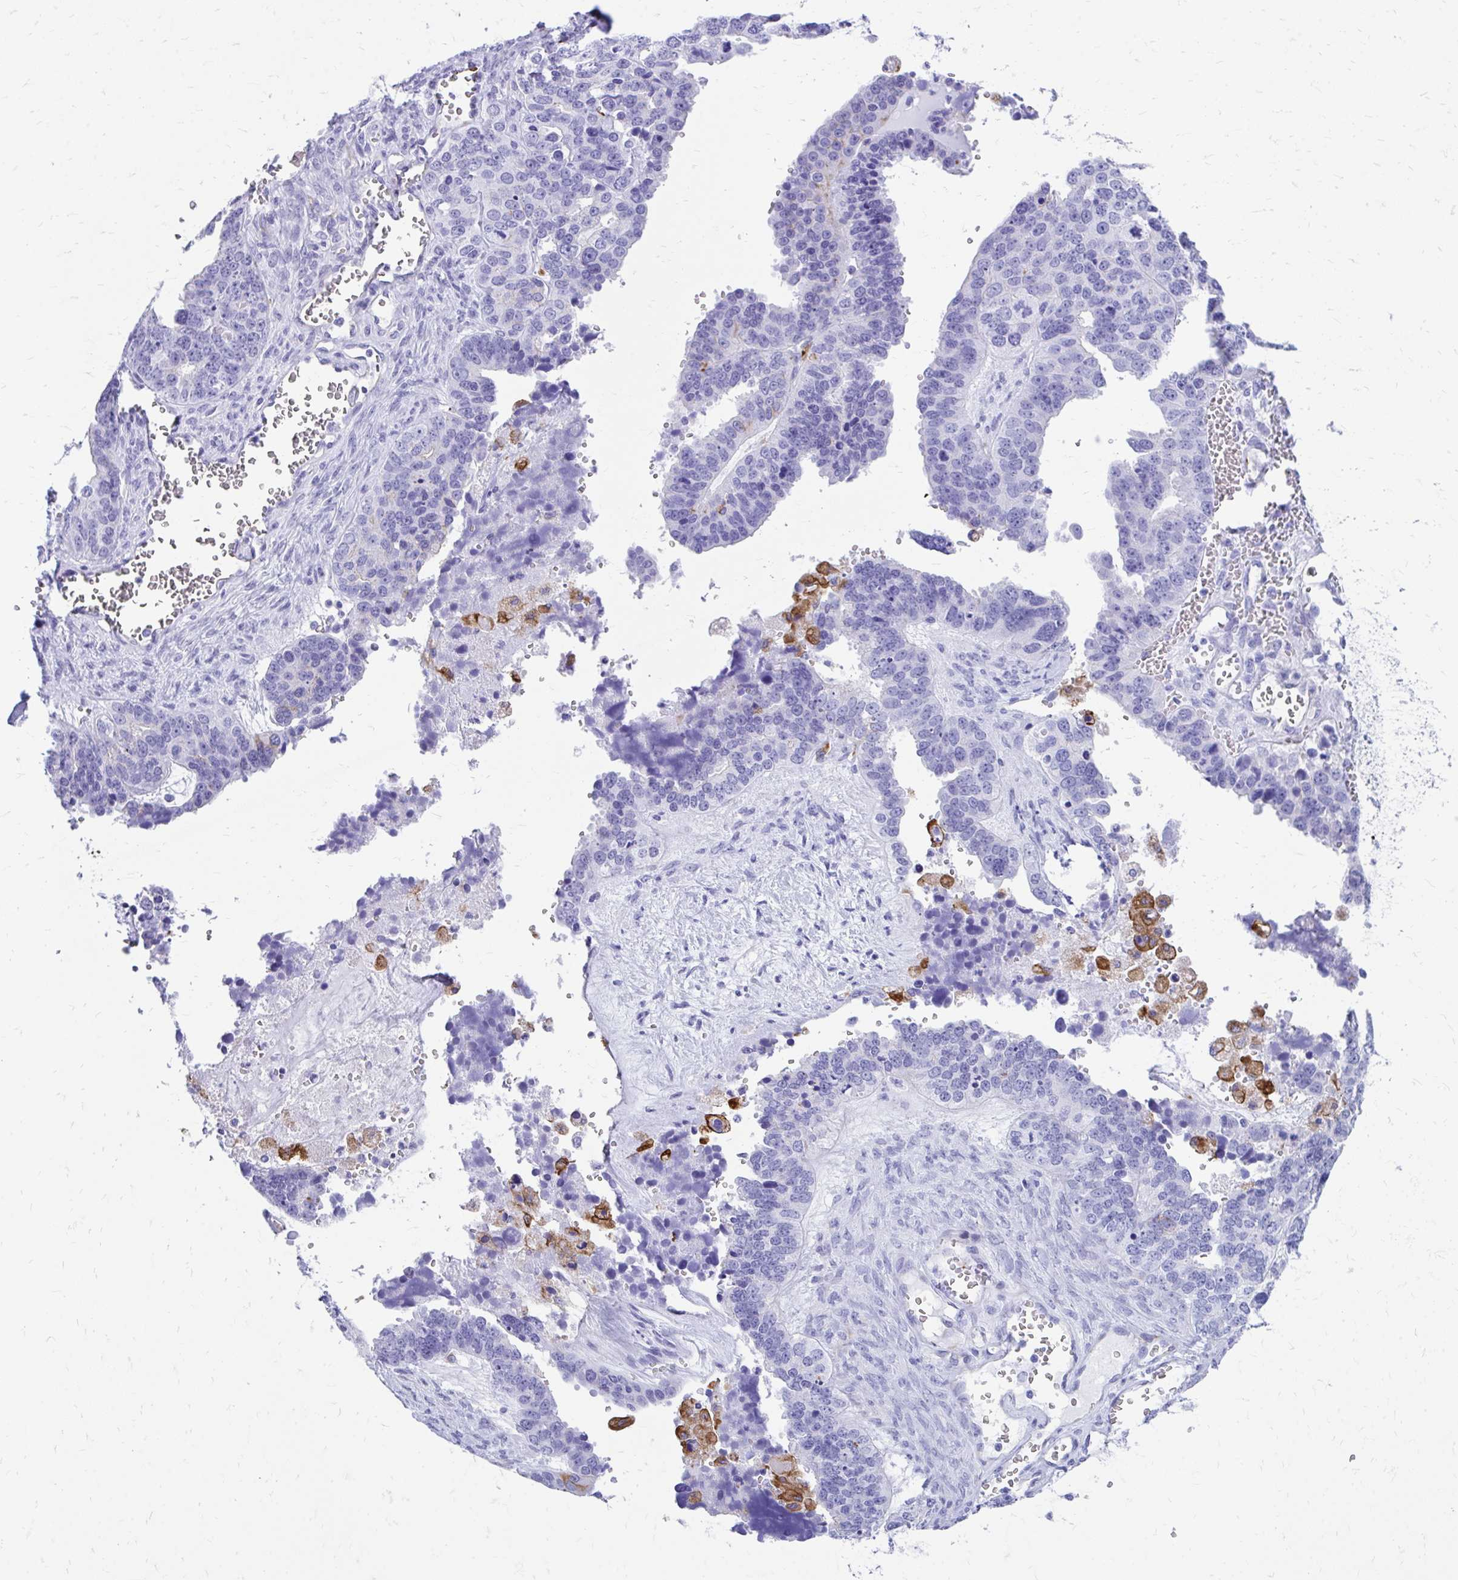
{"staining": {"intensity": "negative", "quantity": "none", "location": "none"}, "tissue": "ovarian cancer", "cell_type": "Tumor cells", "image_type": "cancer", "snomed": [{"axis": "morphology", "description": "Cystadenocarcinoma, serous, NOS"}, {"axis": "topography", "description": "Ovary"}], "caption": "Immunohistochemistry (IHC) micrograph of human ovarian cancer (serous cystadenocarcinoma) stained for a protein (brown), which demonstrates no staining in tumor cells.", "gene": "ZNF699", "patient": {"sex": "female", "age": 76}}